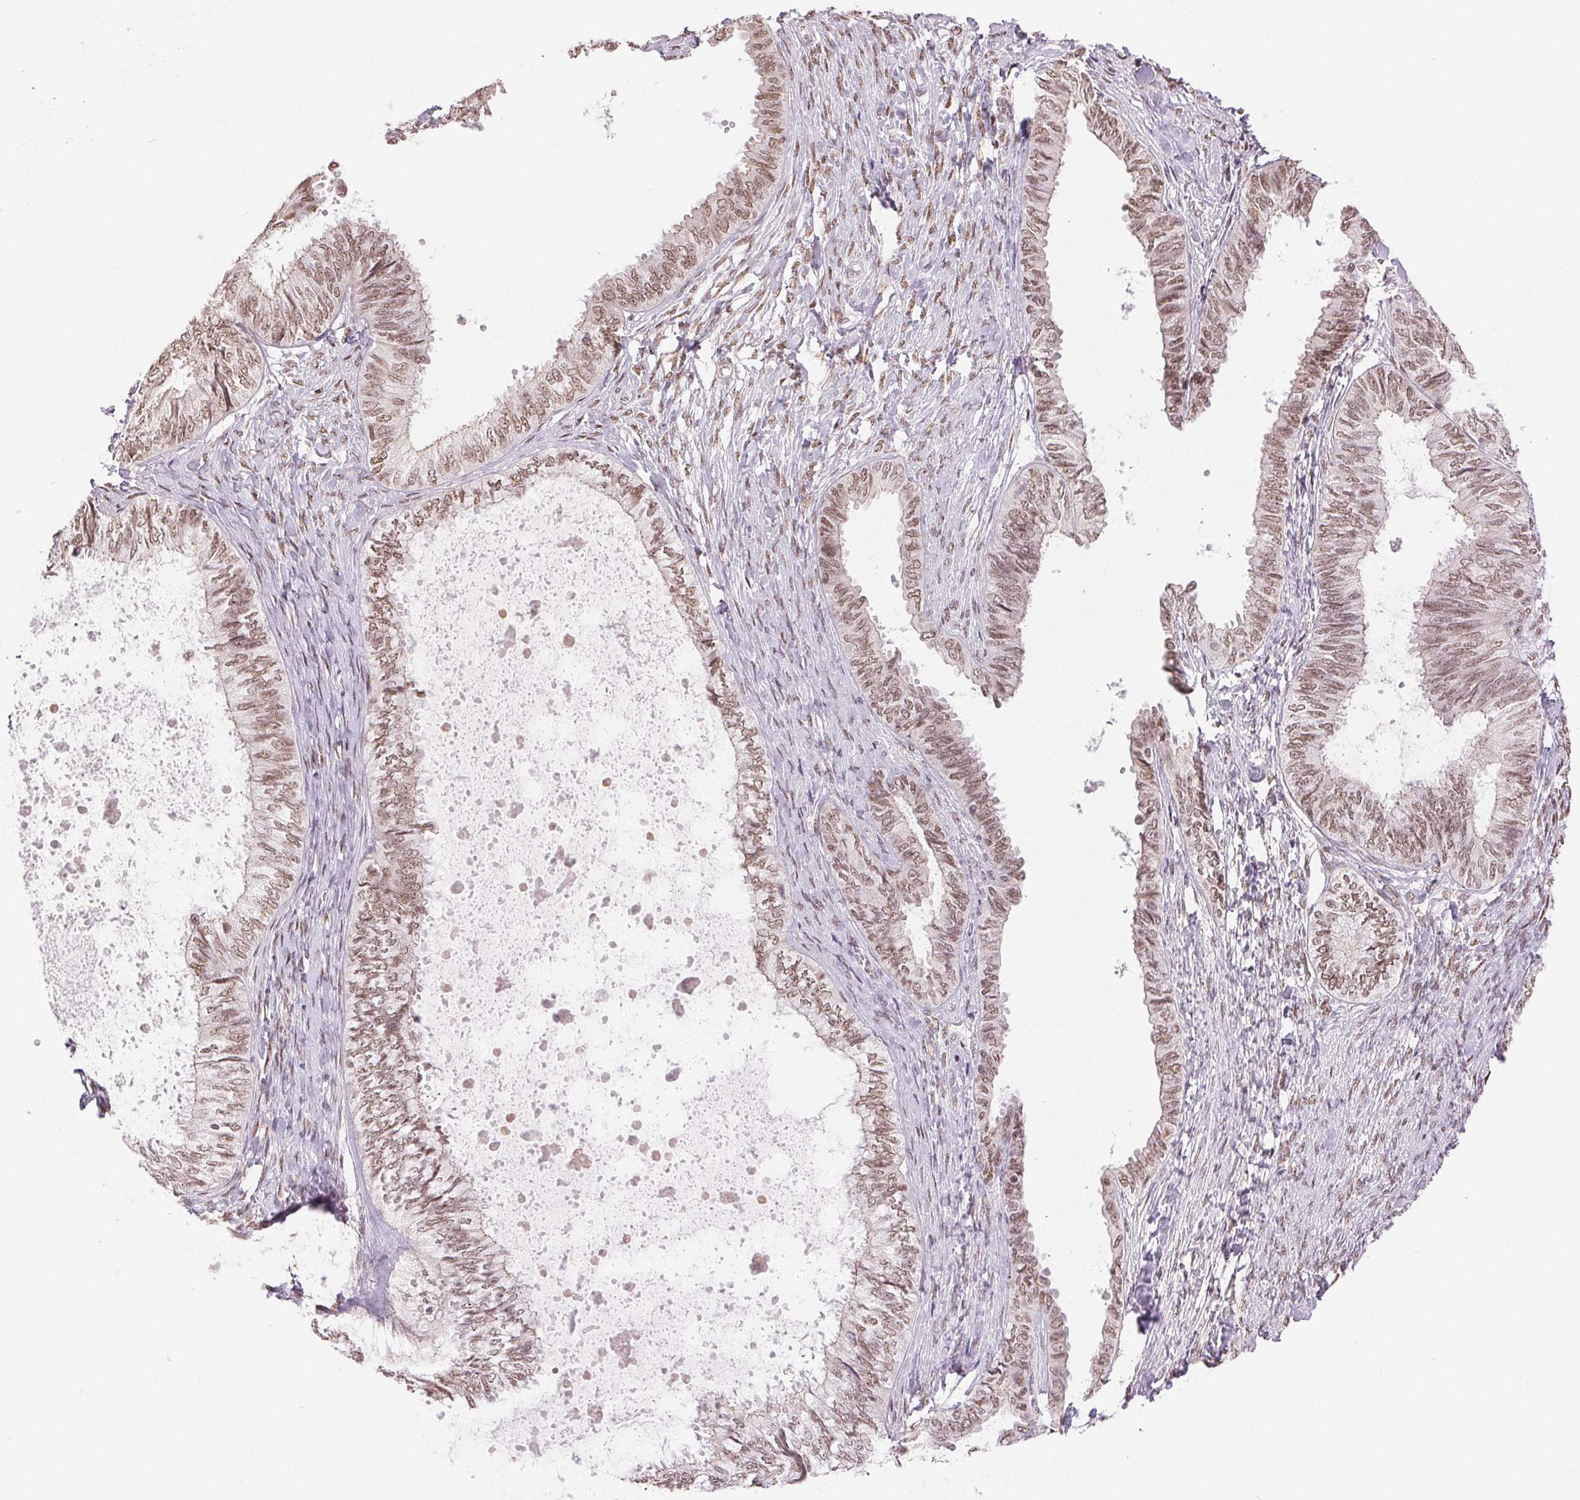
{"staining": {"intensity": "moderate", "quantity": ">75%", "location": "nuclear"}, "tissue": "ovarian cancer", "cell_type": "Tumor cells", "image_type": "cancer", "snomed": [{"axis": "morphology", "description": "Carcinoma, endometroid"}, {"axis": "topography", "description": "Ovary"}], "caption": "This is an image of immunohistochemistry staining of ovarian cancer (endometroid carcinoma), which shows moderate staining in the nuclear of tumor cells.", "gene": "RPRD1B", "patient": {"sex": "female", "age": 70}}